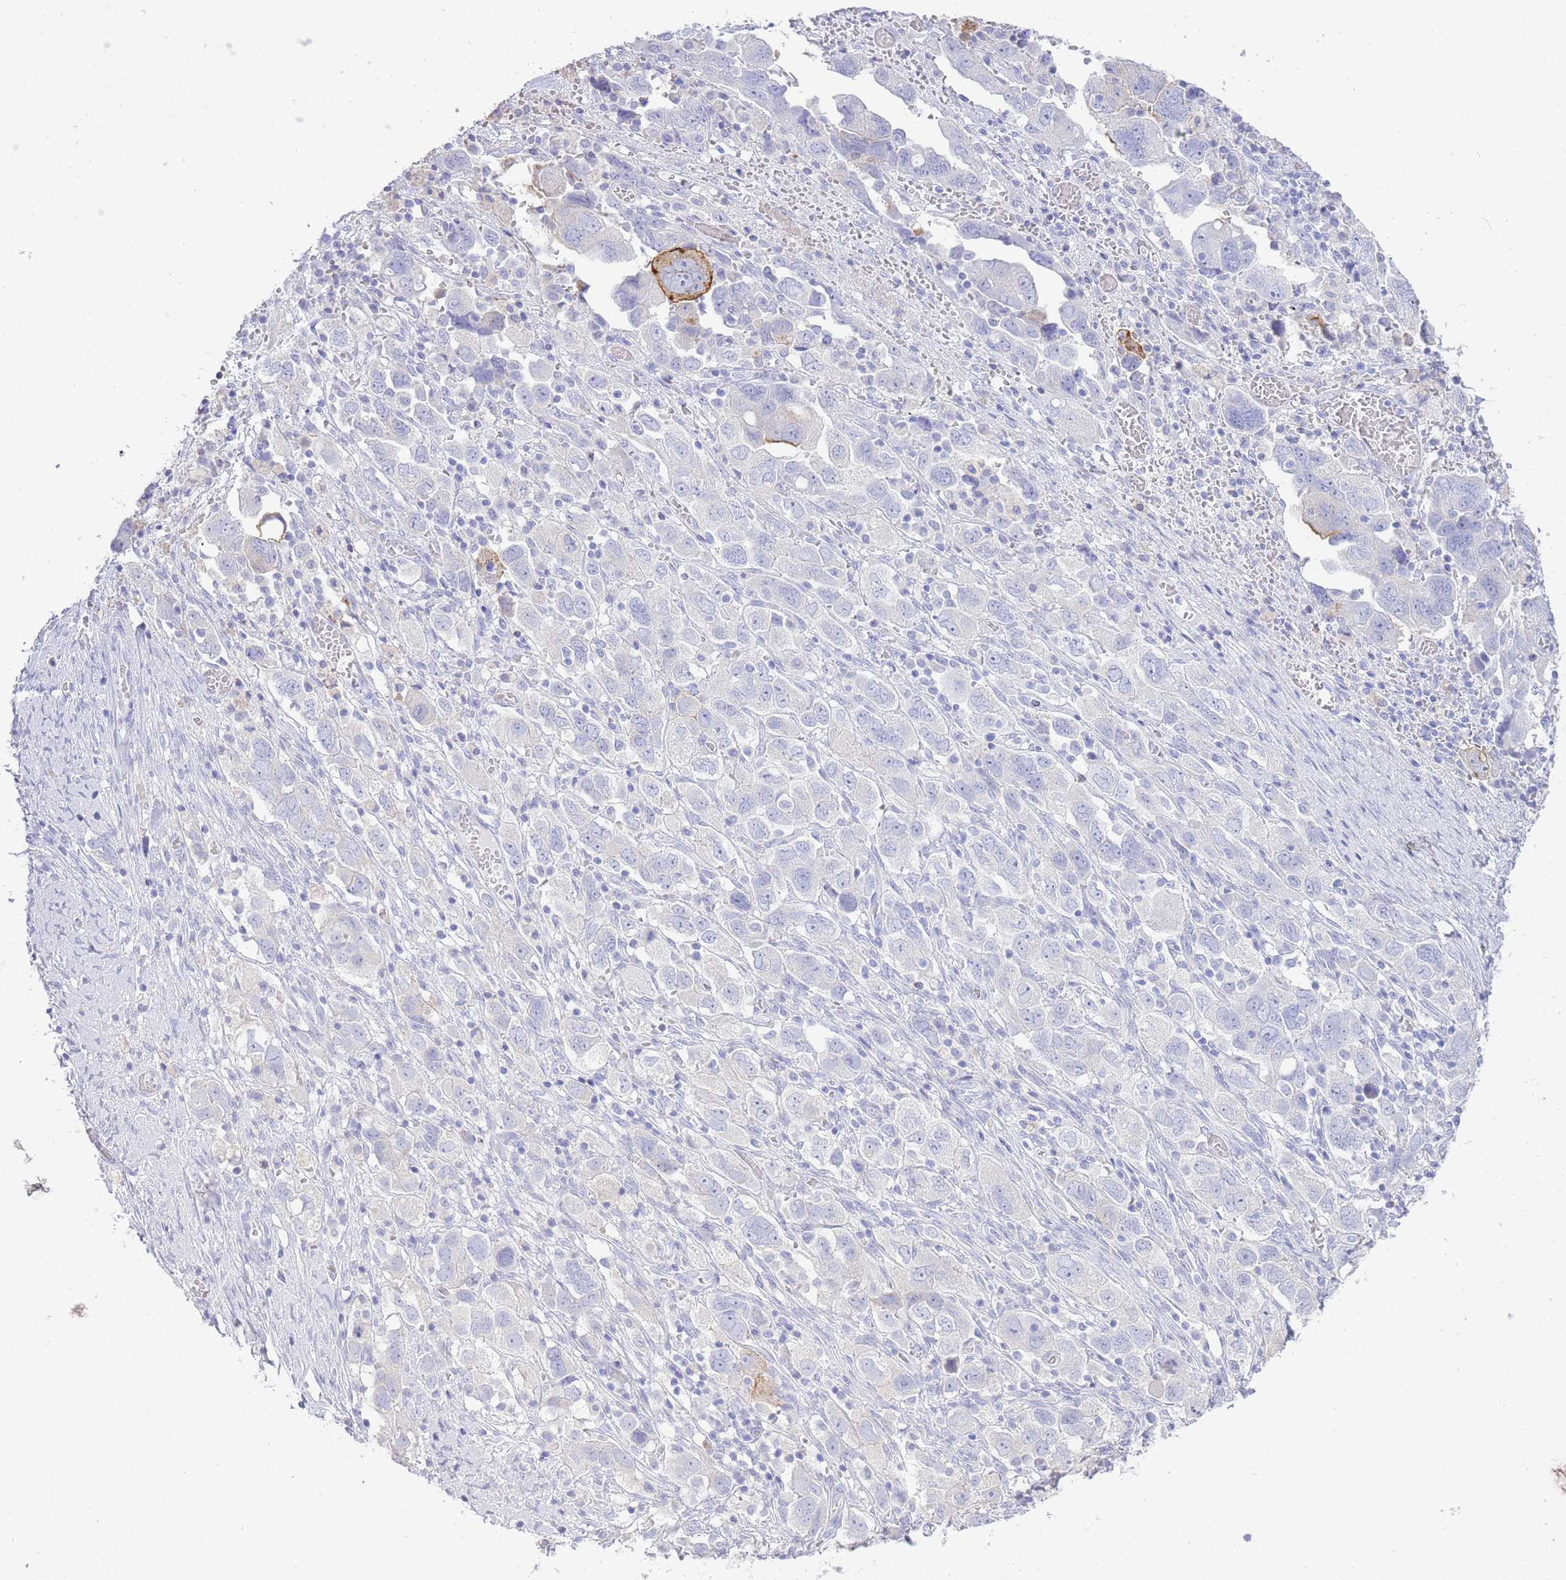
{"staining": {"intensity": "moderate", "quantity": "<25%", "location": "cytoplasmic/membranous"}, "tissue": "ovarian cancer", "cell_type": "Tumor cells", "image_type": "cancer", "snomed": [{"axis": "morphology", "description": "Carcinoma, NOS"}, {"axis": "morphology", "description": "Cystadenocarcinoma, serous, NOS"}, {"axis": "topography", "description": "Ovary"}], "caption": "A histopathology image showing moderate cytoplasmic/membranous expression in approximately <25% of tumor cells in ovarian carcinoma, as visualized by brown immunohistochemical staining.", "gene": "DPP4", "patient": {"sex": "female", "age": 69}}